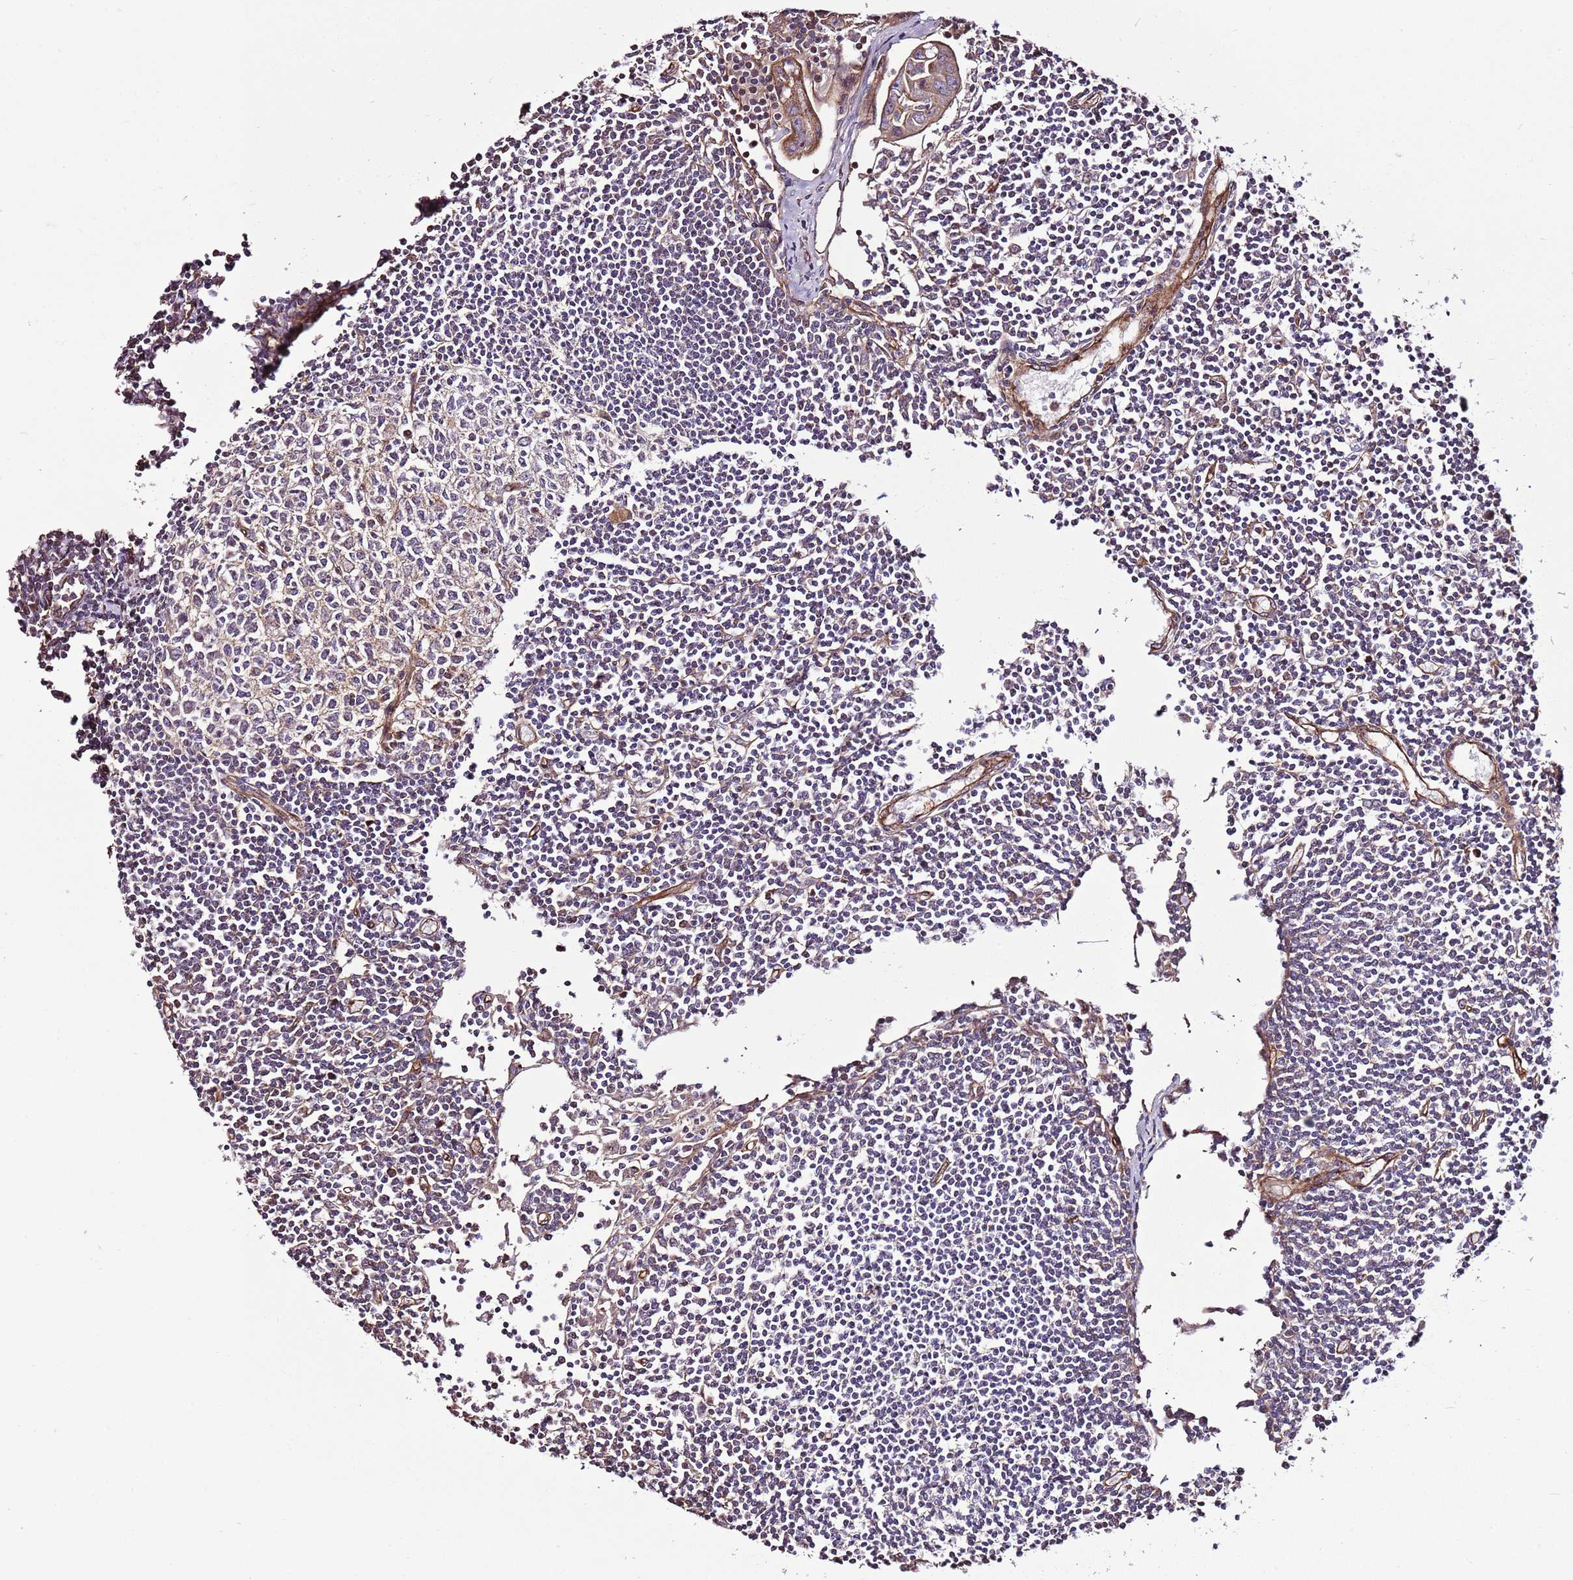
{"staining": {"intensity": "negative", "quantity": "none", "location": "none"}, "tissue": "lymph node", "cell_type": "Germinal center cells", "image_type": "normal", "snomed": [{"axis": "morphology", "description": "Normal tissue, NOS"}, {"axis": "topography", "description": "Lymph node"}], "caption": "Immunohistochemistry photomicrograph of unremarkable lymph node stained for a protein (brown), which exhibits no staining in germinal center cells. Nuclei are stained in blue.", "gene": "ZNF827", "patient": {"sex": "female", "age": 11}}